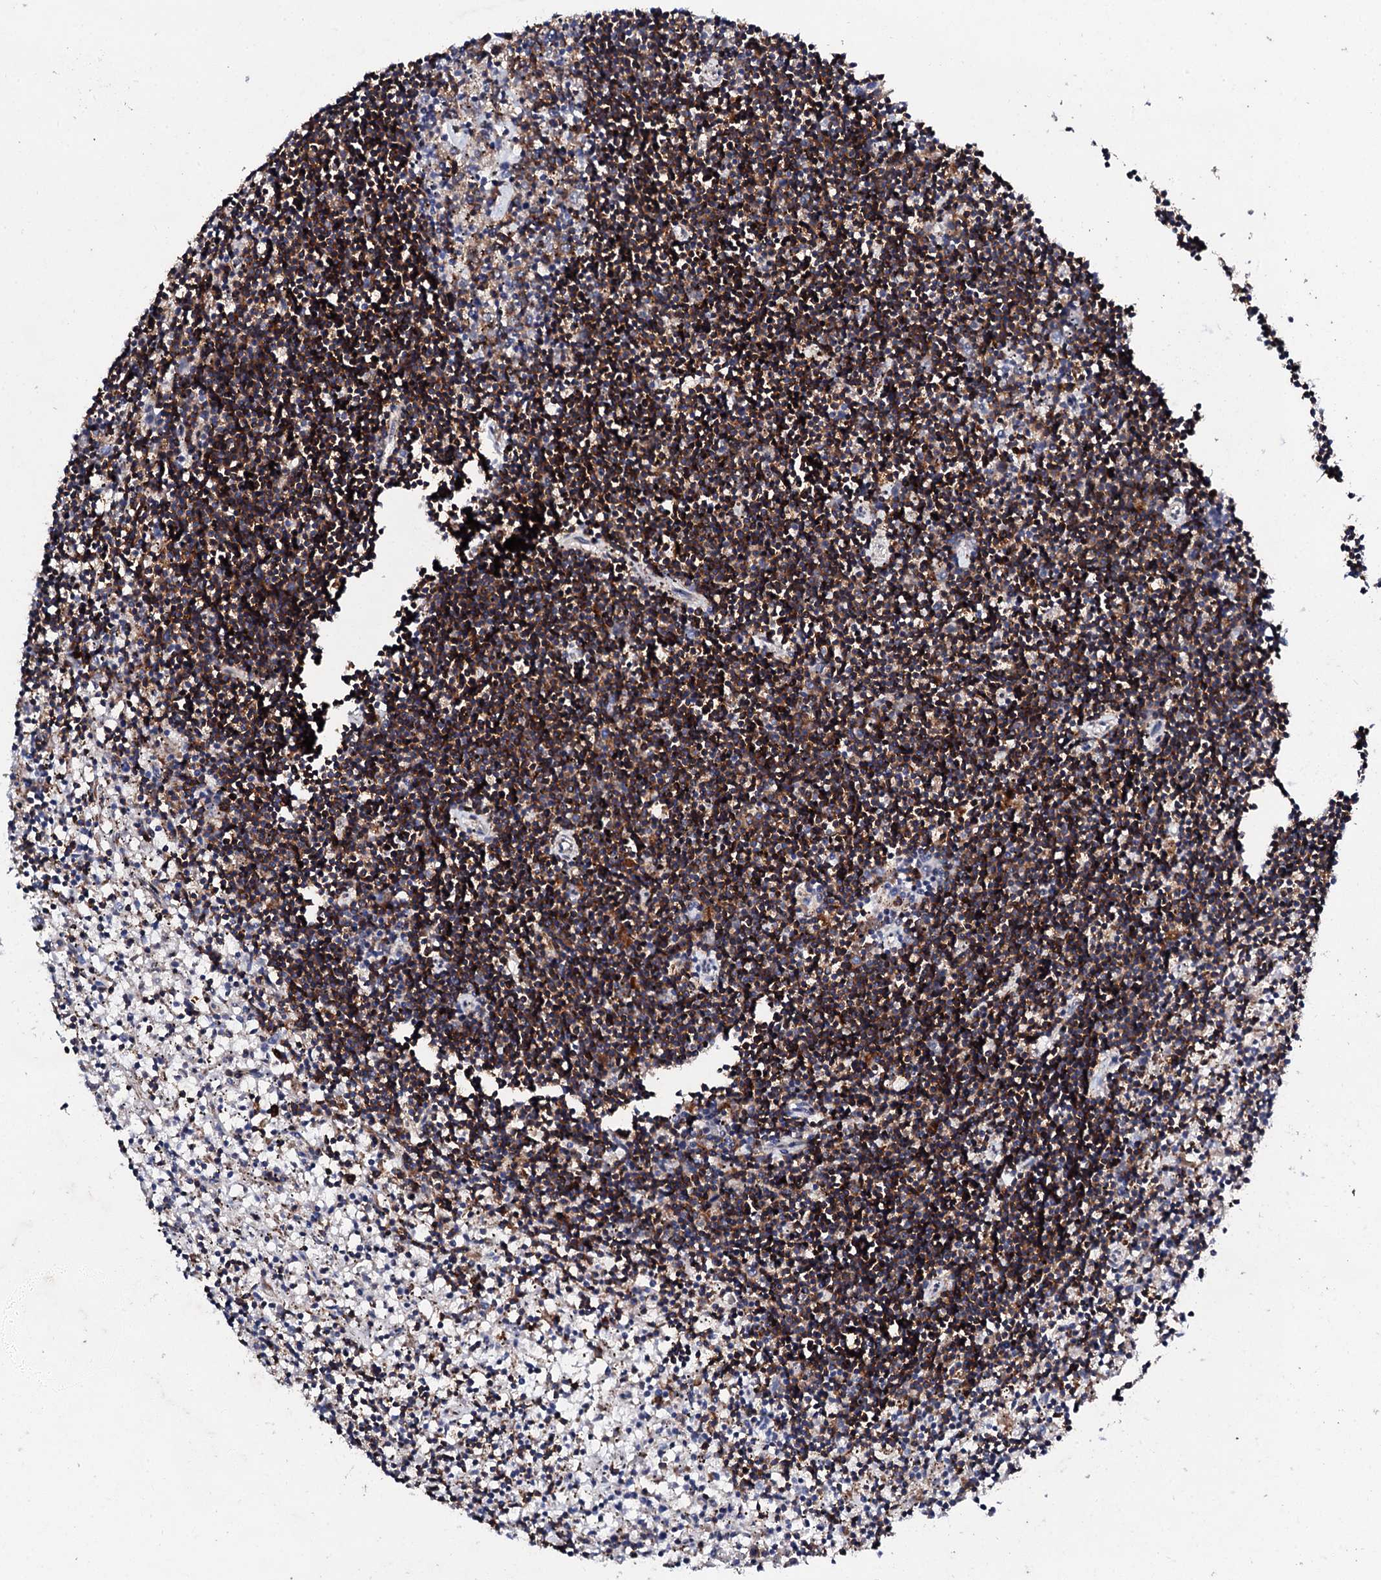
{"staining": {"intensity": "strong", "quantity": "25%-75%", "location": "cytoplasmic/membranous"}, "tissue": "lymphoma", "cell_type": "Tumor cells", "image_type": "cancer", "snomed": [{"axis": "morphology", "description": "Malignant lymphoma, non-Hodgkin's type, Low grade"}, {"axis": "topography", "description": "Spleen"}], "caption": "DAB (3,3'-diaminobenzidine) immunohistochemical staining of lymphoma demonstrates strong cytoplasmic/membranous protein expression in about 25%-75% of tumor cells.", "gene": "DBX1", "patient": {"sex": "male", "age": 76}}